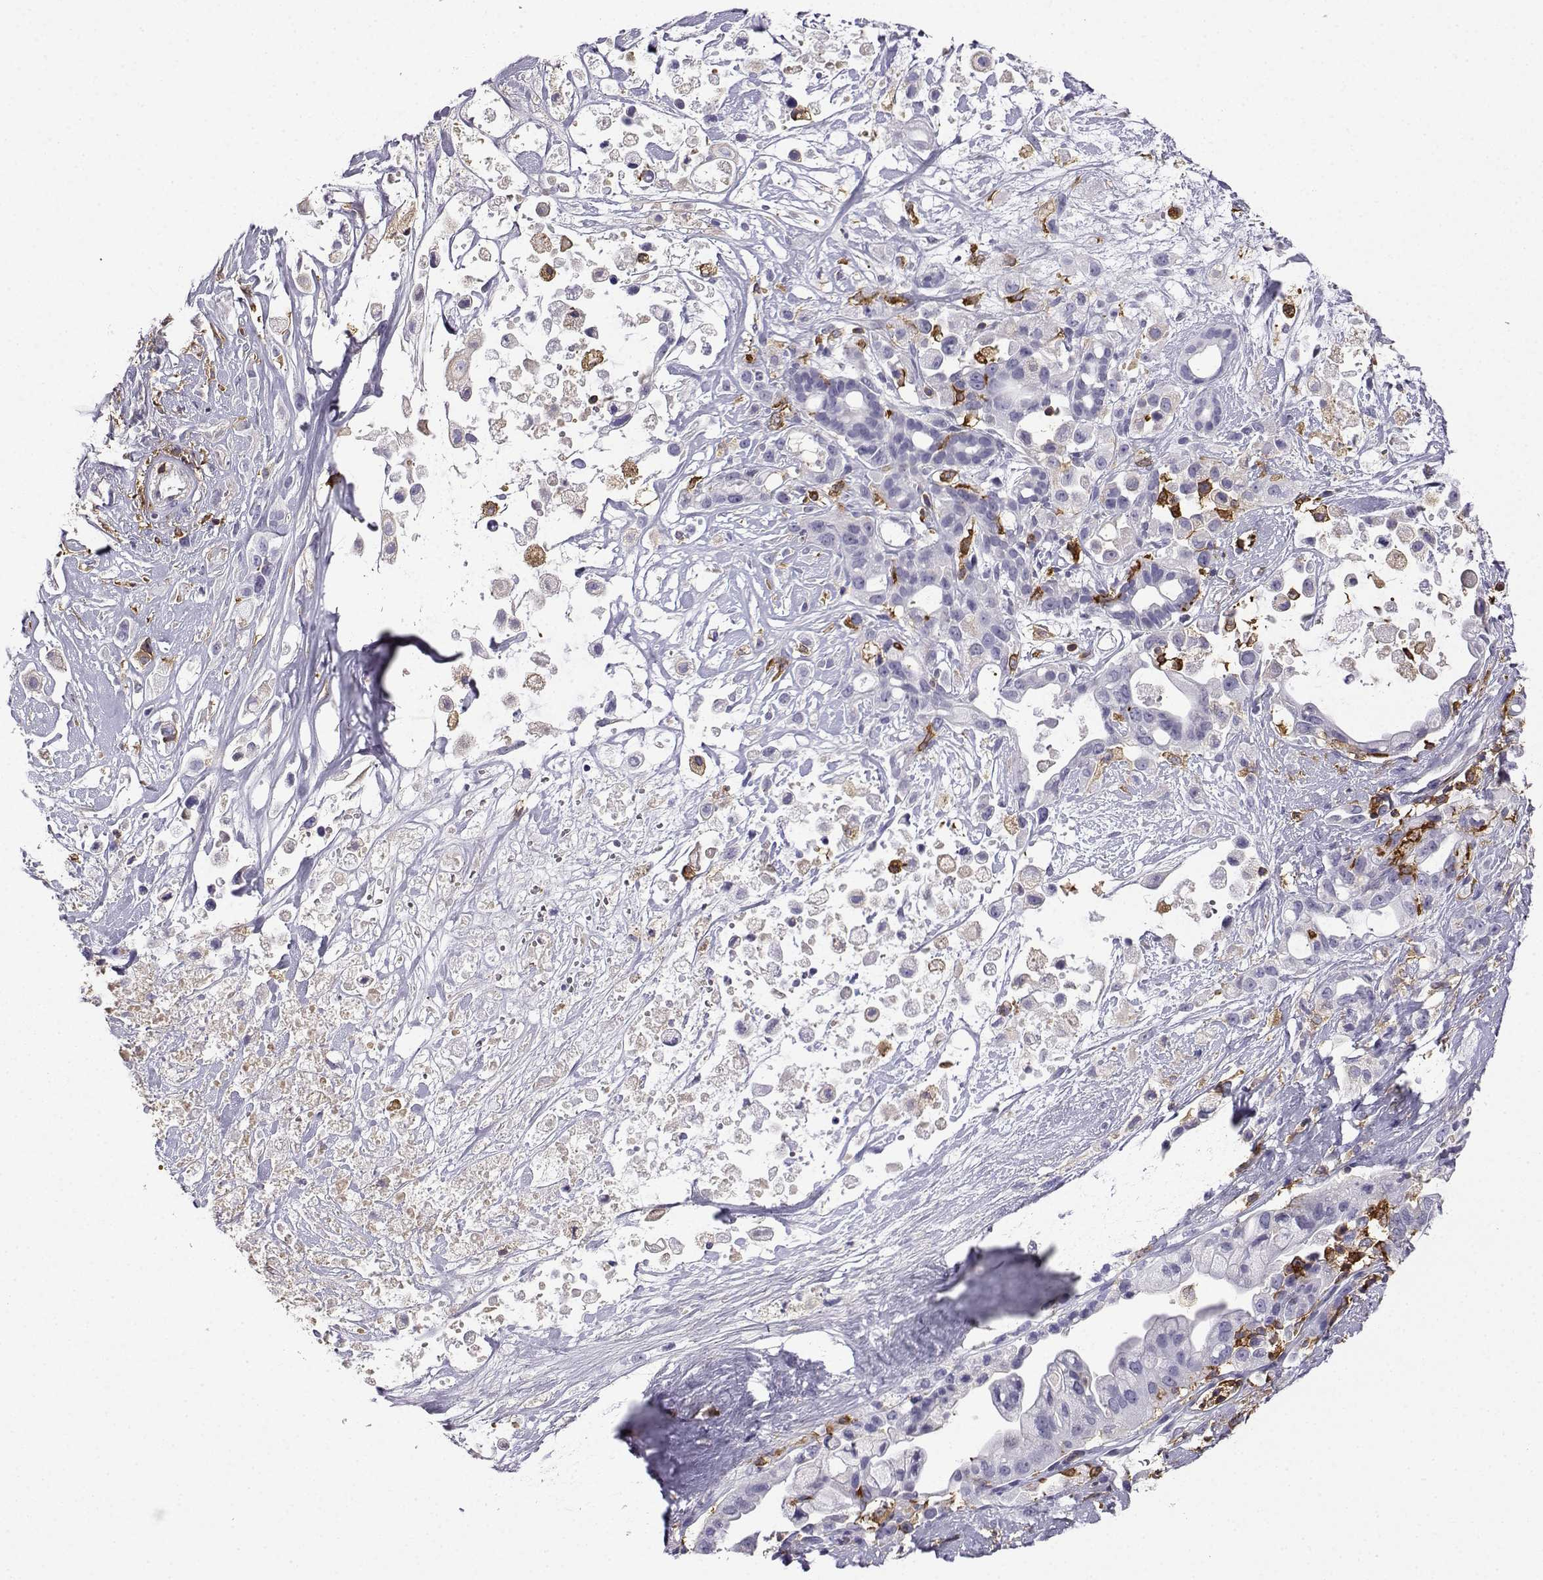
{"staining": {"intensity": "negative", "quantity": "none", "location": "none"}, "tissue": "pancreatic cancer", "cell_type": "Tumor cells", "image_type": "cancer", "snomed": [{"axis": "morphology", "description": "Adenocarcinoma, NOS"}, {"axis": "topography", "description": "Pancreas"}], "caption": "DAB (3,3'-diaminobenzidine) immunohistochemical staining of human pancreatic cancer demonstrates no significant staining in tumor cells.", "gene": "DOCK10", "patient": {"sex": "male", "age": 44}}